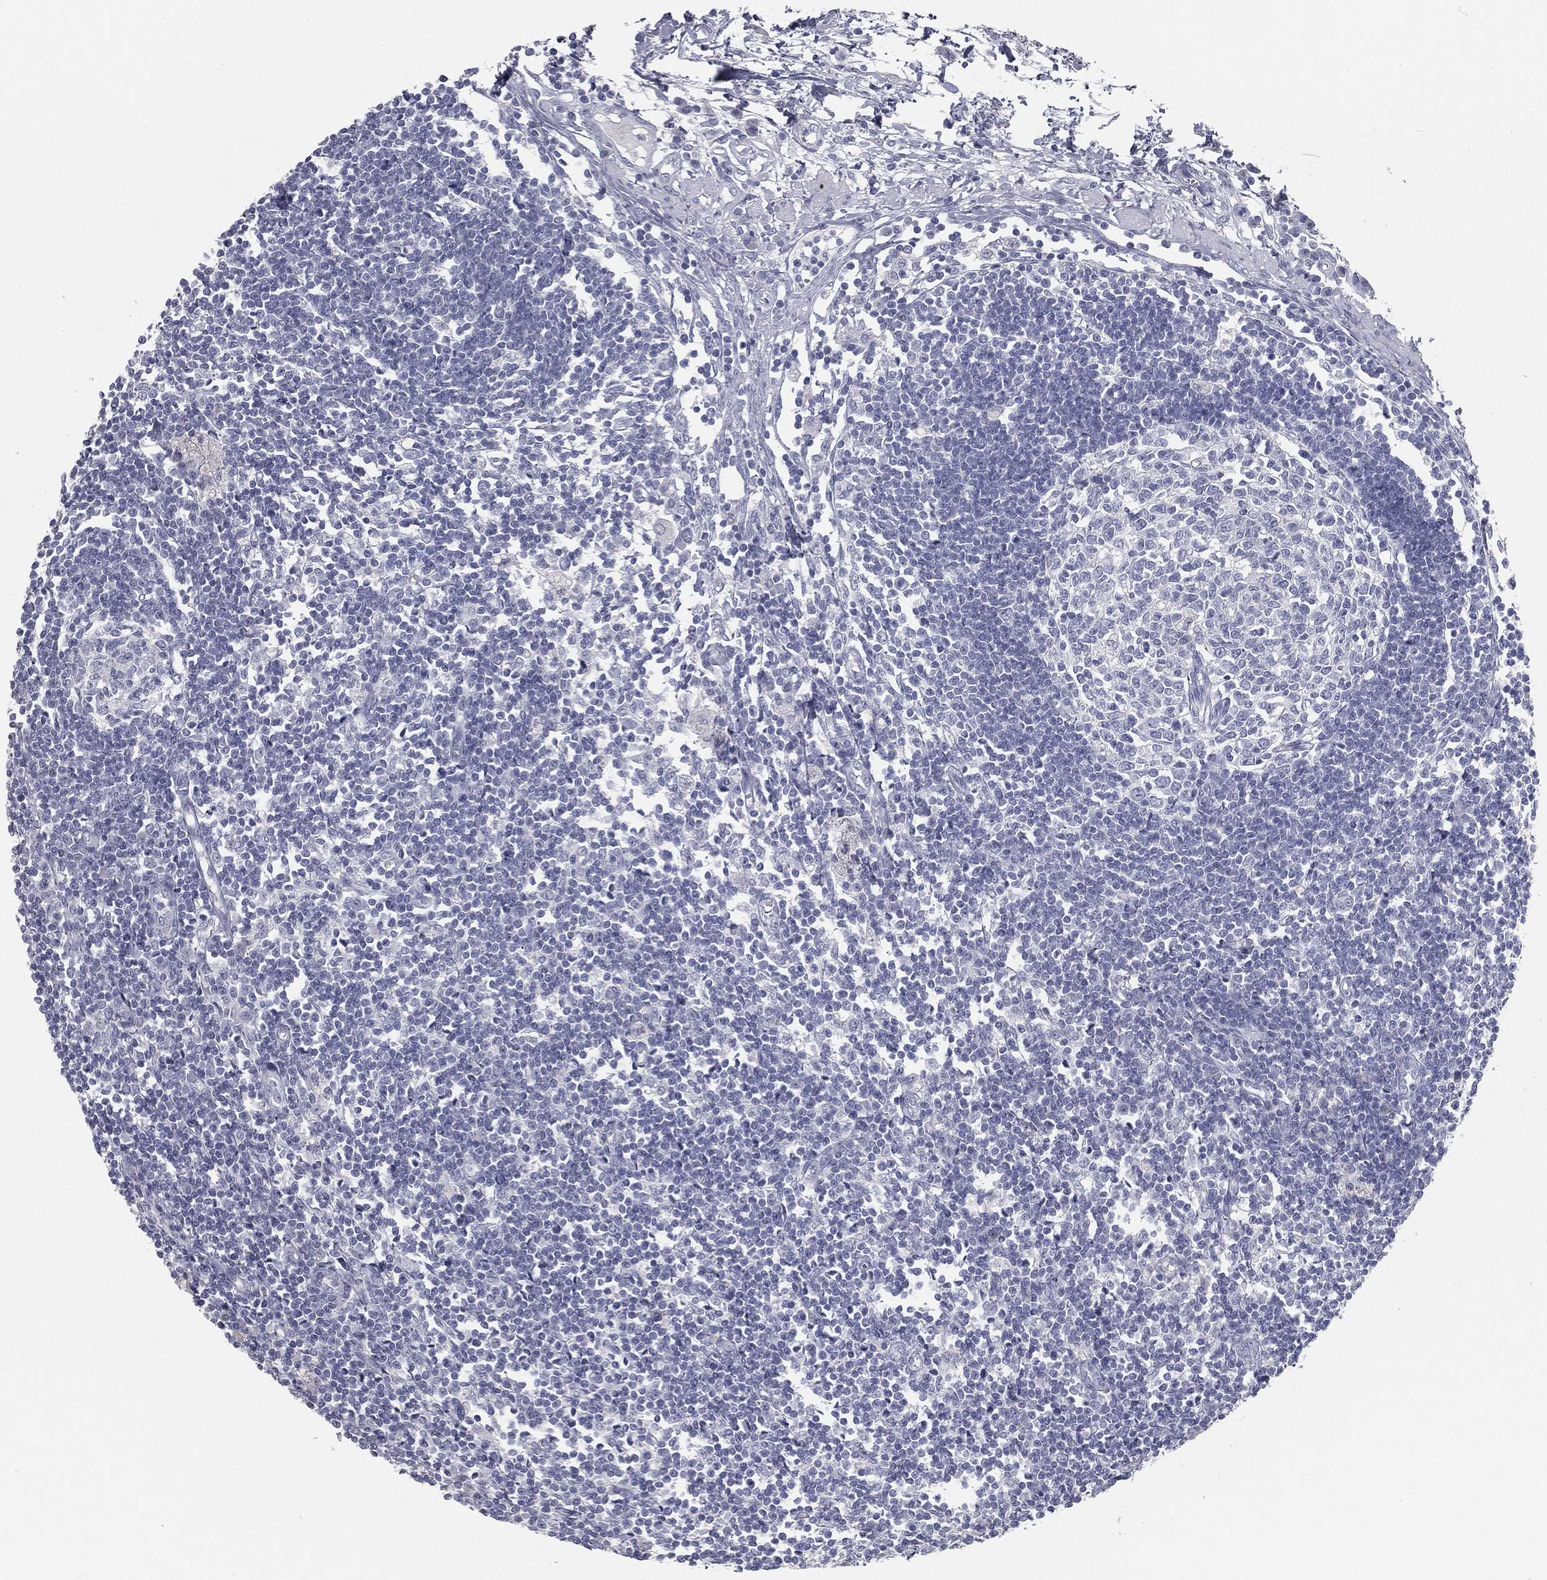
{"staining": {"intensity": "negative", "quantity": "none", "location": "none"}, "tissue": "lymph node", "cell_type": "Germinal center cells", "image_type": "normal", "snomed": [{"axis": "morphology", "description": "Normal tissue, NOS"}, {"axis": "morphology", "description": "Adenocarcinoma, NOS"}, {"axis": "topography", "description": "Lymph node"}, {"axis": "topography", "description": "Pancreas"}], "caption": "Lymph node stained for a protein using IHC displays no expression germinal center cells.", "gene": "MUC5AC", "patient": {"sex": "female", "age": 58}}